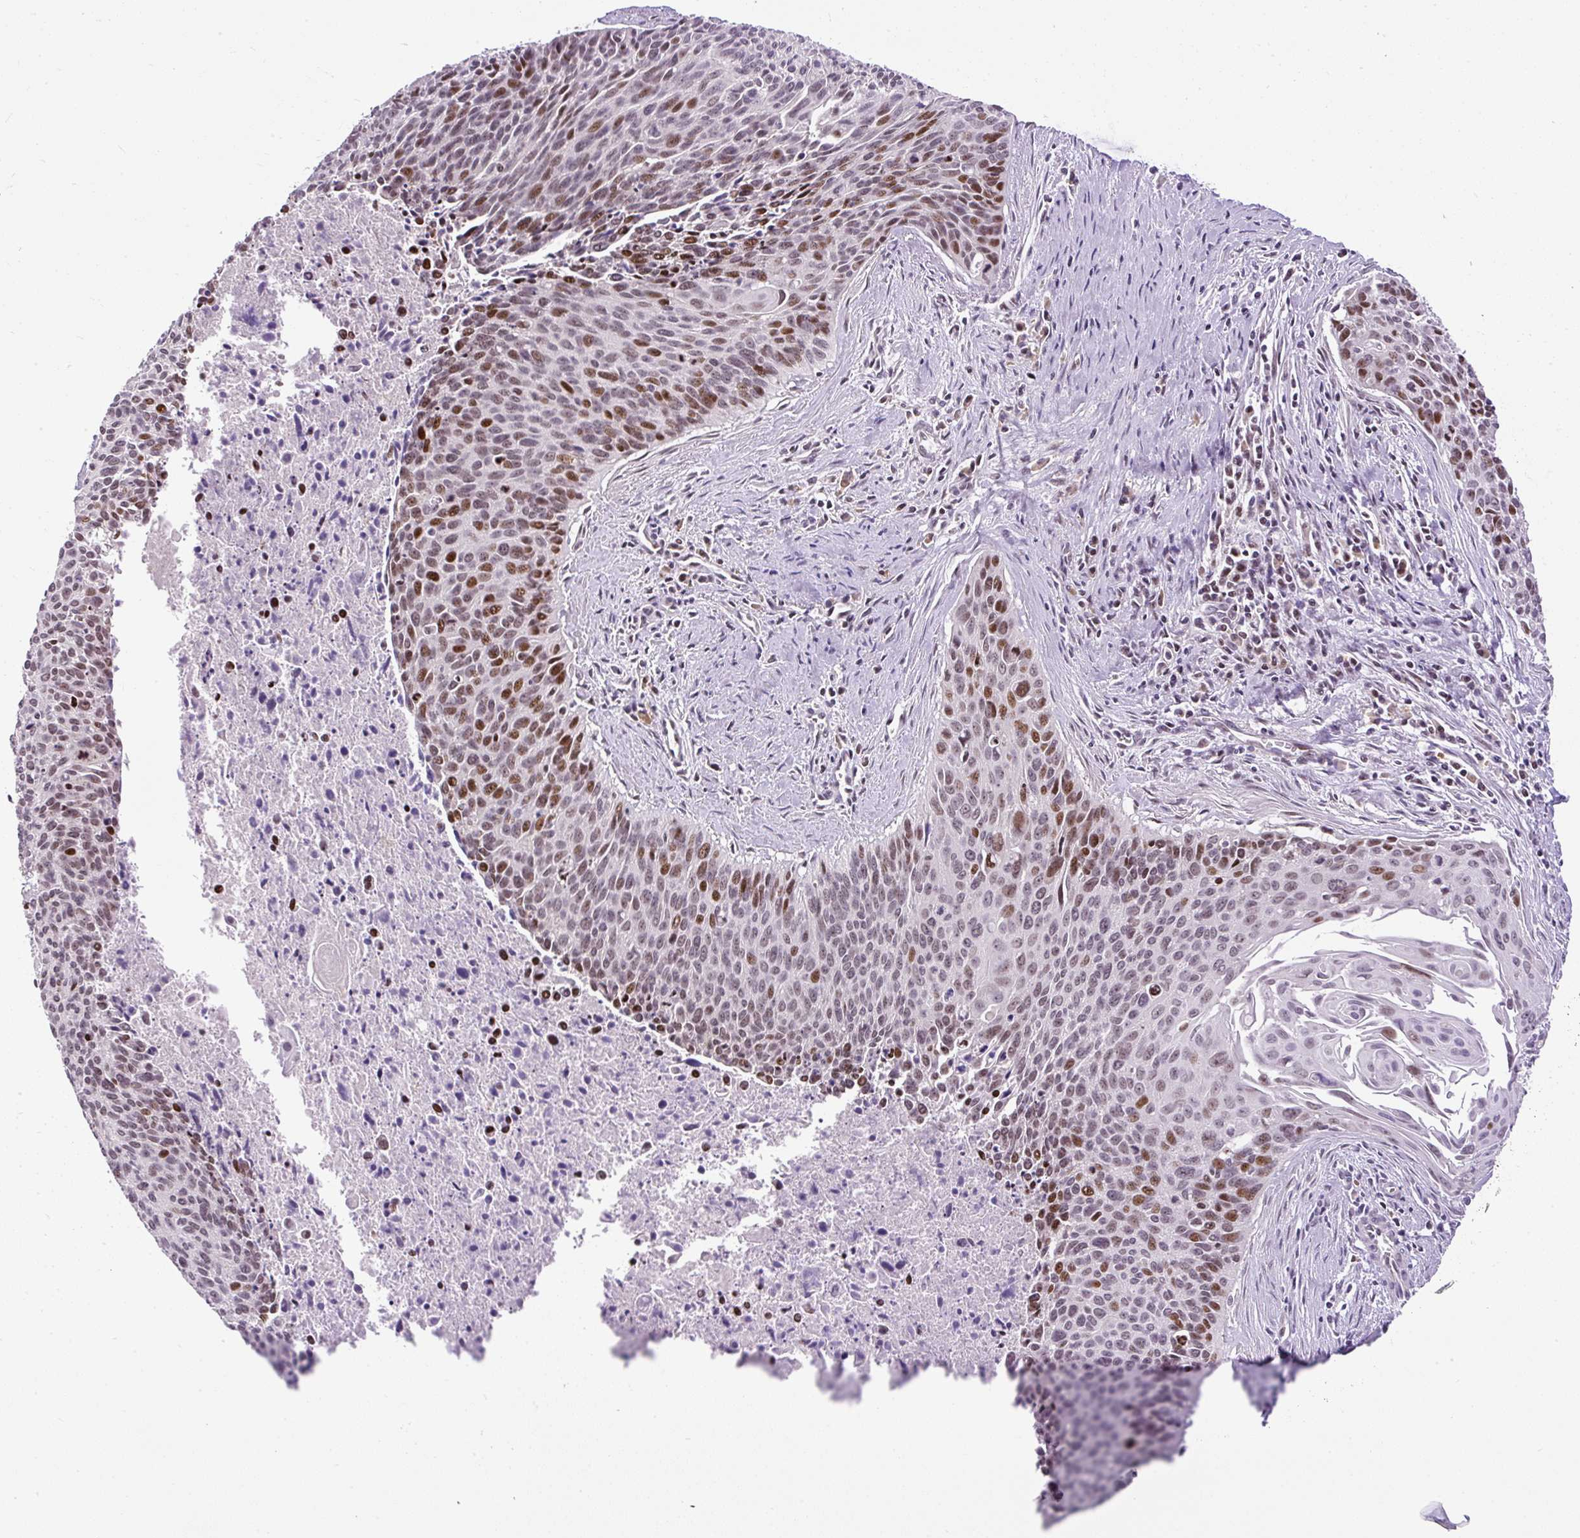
{"staining": {"intensity": "moderate", "quantity": "25%-75%", "location": "nuclear"}, "tissue": "cervical cancer", "cell_type": "Tumor cells", "image_type": "cancer", "snomed": [{"axis": "morphology", "description": "Squamous cell carcinoma, NOS"}, {"axis": "topography", "description": "Cervix"}], "caption": "IHC of human cervical cancer (squamous cell carcinoma) exhibits medium levels of moderate nuclear expression in about 25%-75% of tumor cells.", "gene": "ARHGEF18", "patient": {"sex": "female", "age": 55}}